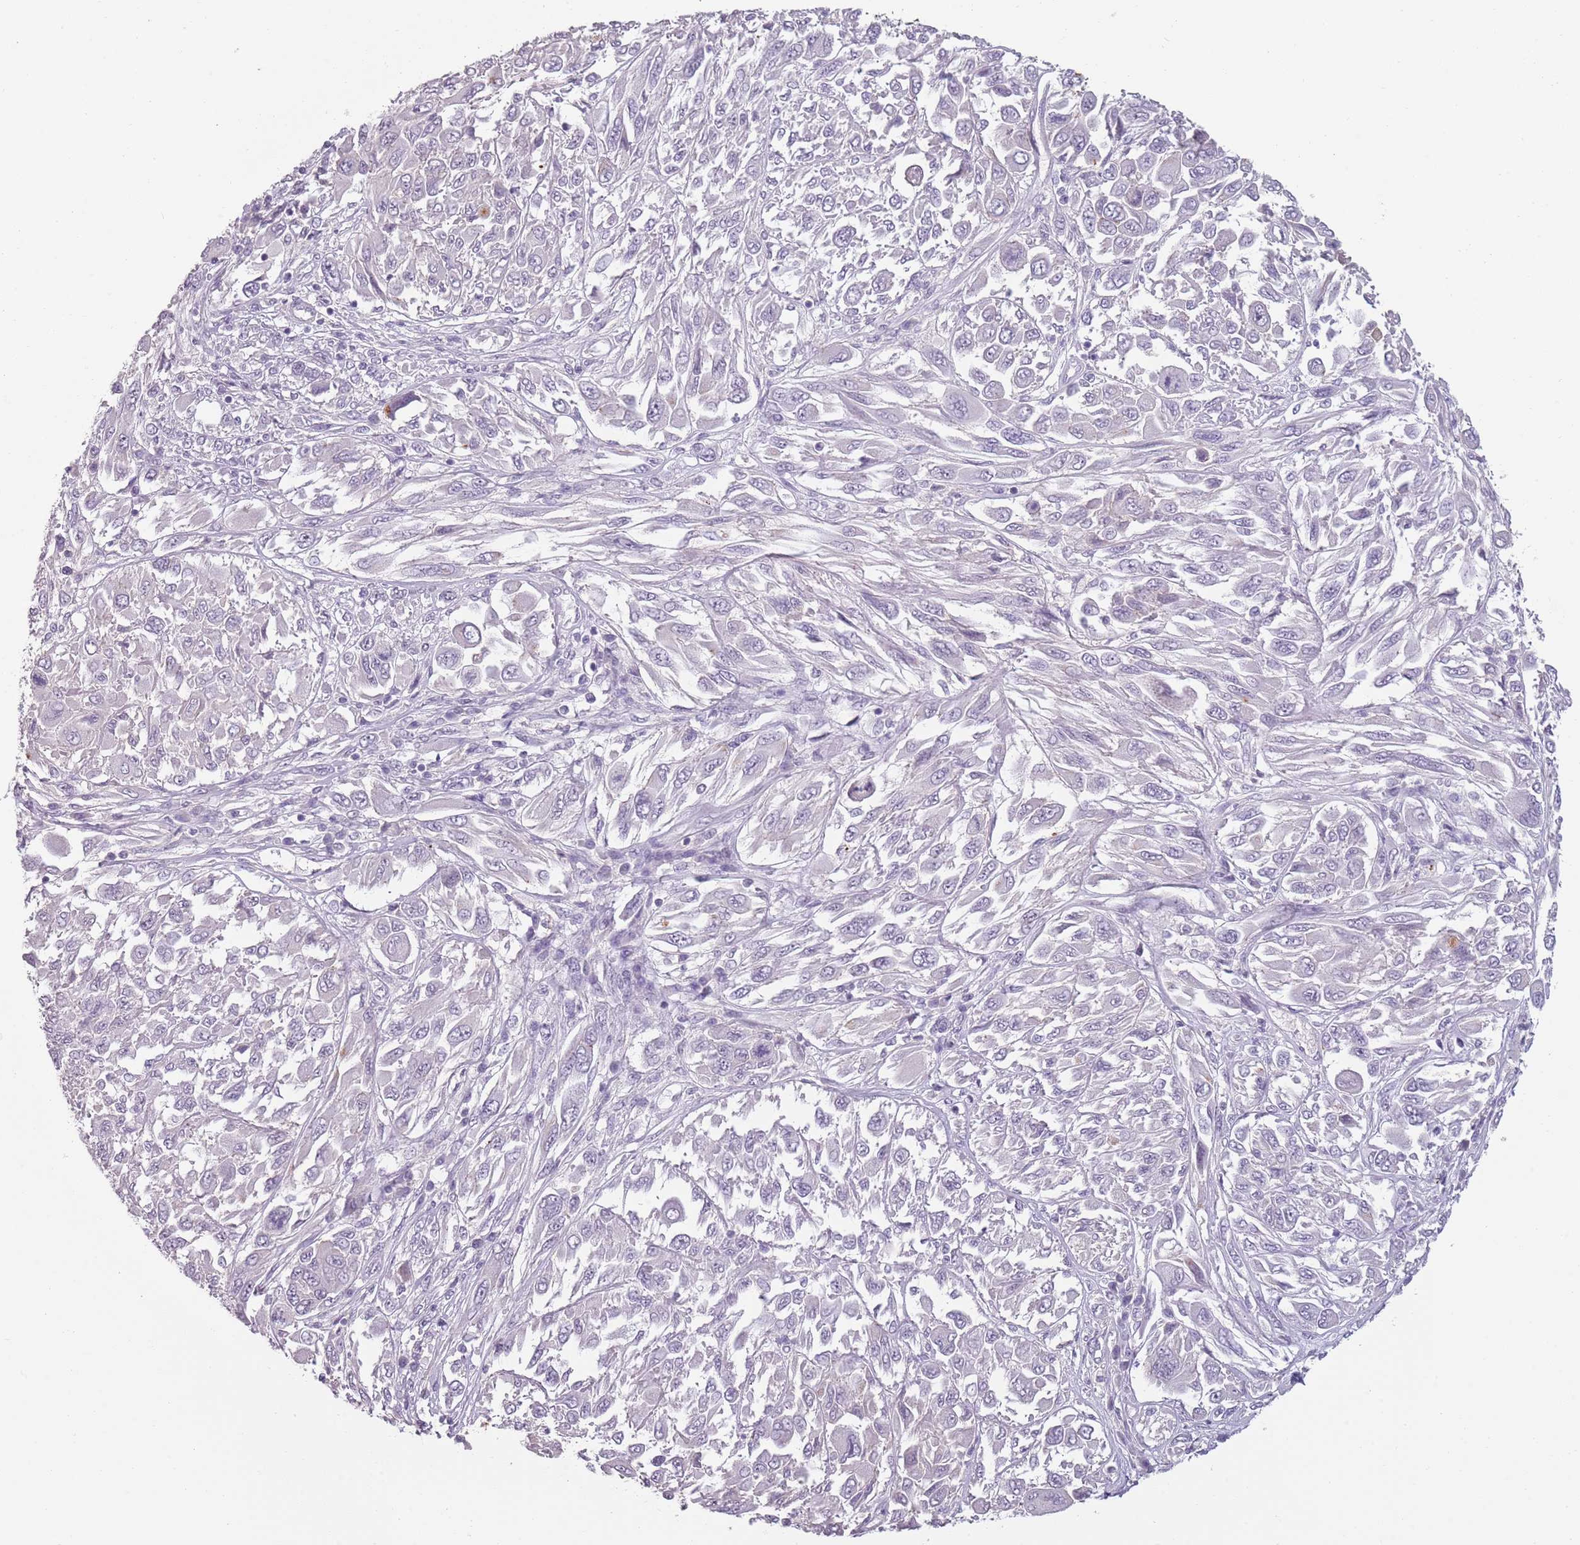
{"staining": {"intensity": "negative", "quantity": "none", "location": "none"}, "tissue": "melanoma", "cell_type": "Tumor cells", "image_type": "cancer", "snomed": [{"axis": "morphology", "description": "Malignant melanoma, NOS"}, {"axis": "topography", "description": "Skin"}], "caption": "The photomicrograph reveals no staining of tumor cells in melanoma.", "gene": "PIEZO1", "patient": {"sex": "female", "age": 91}}